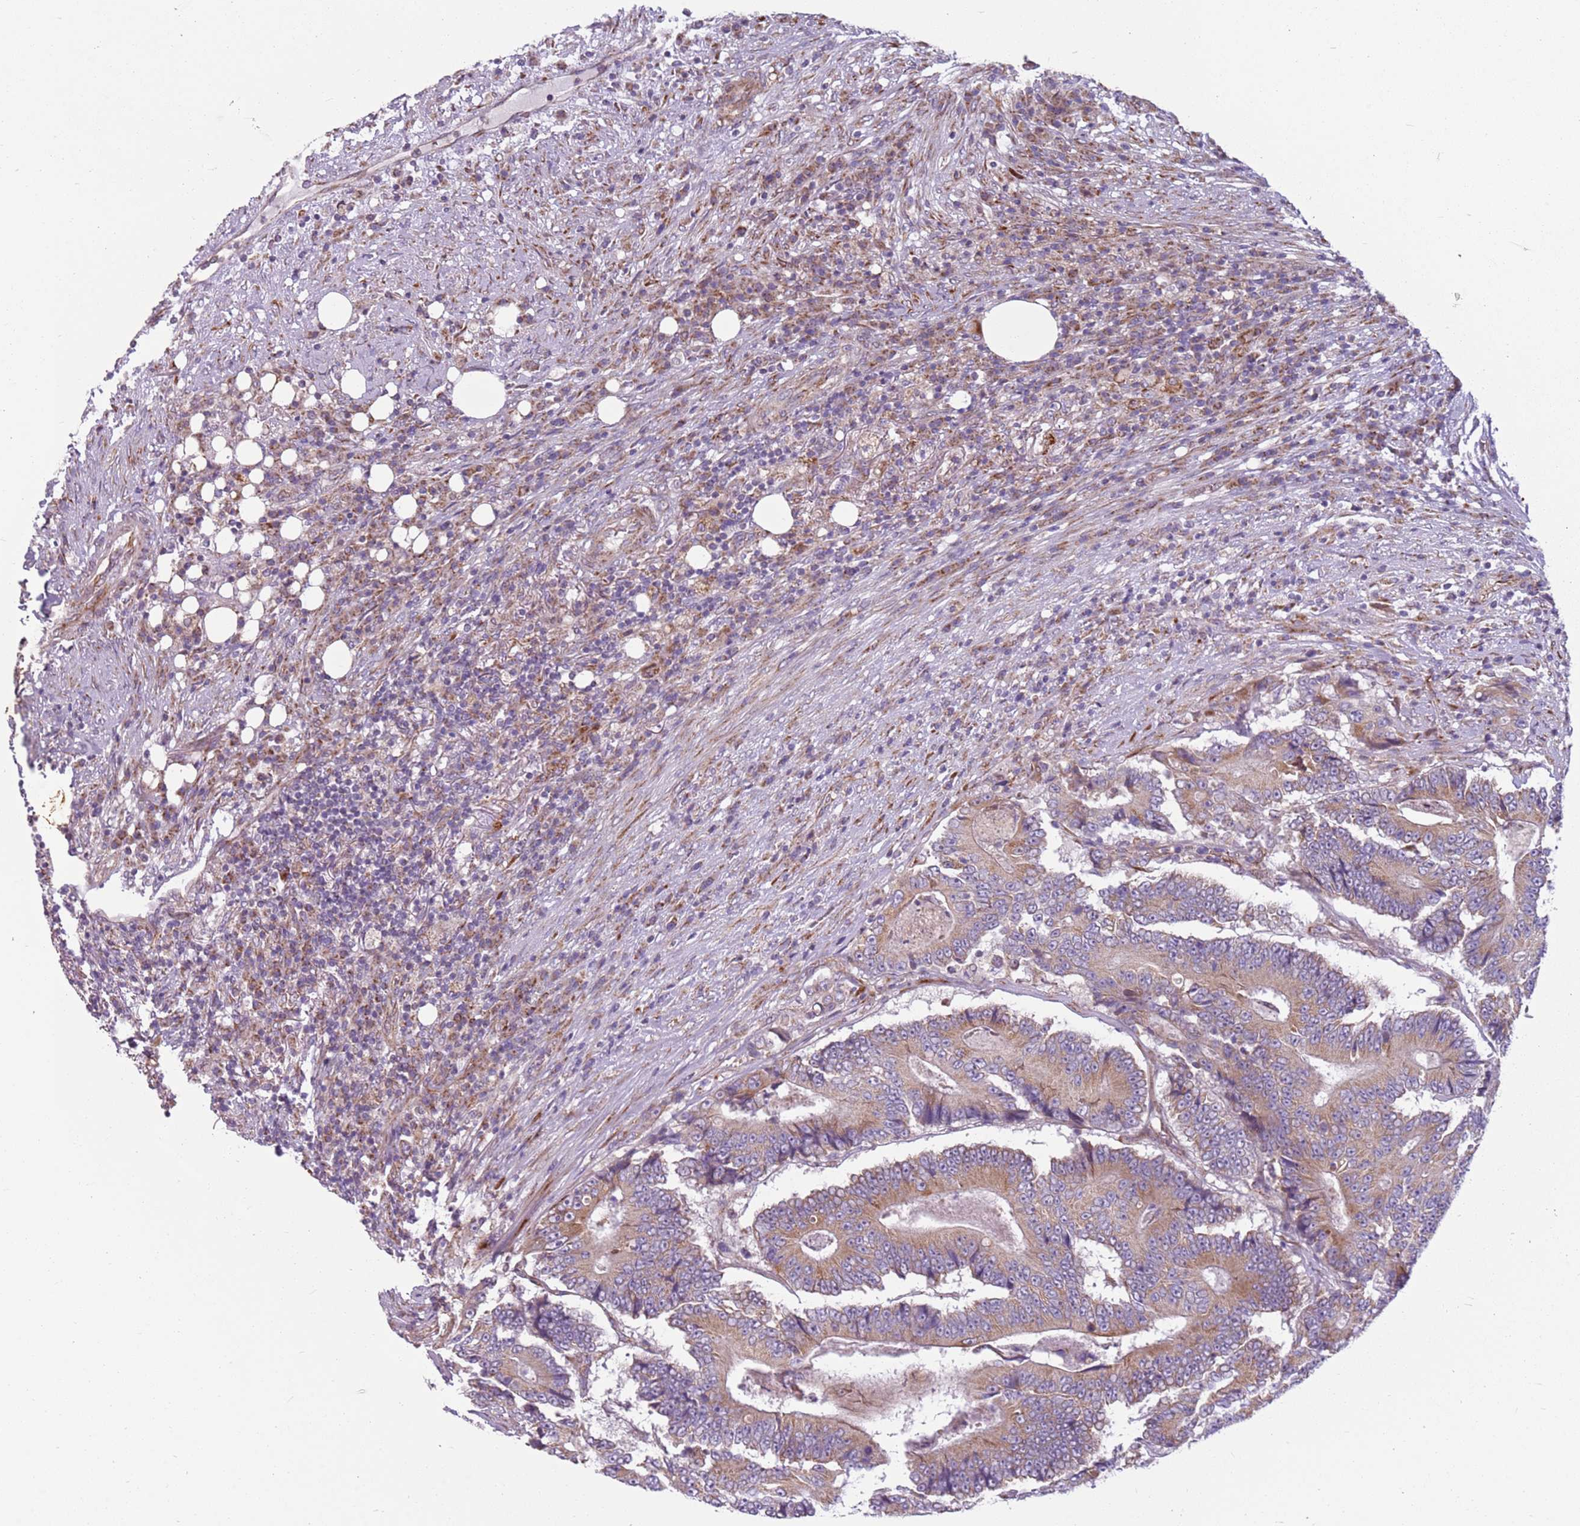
{"staining": {"intensity": "weak", "quantity": ">75%", "location": "cytoplasmic/membranous"}, "tissue": "colorectal cancer", "cell_type": "Tumor cells", "image_type": "cancer", "snomed": [{"axis": "morphology", "description": "Adenocarcinoma, NOS"}, {"axis": "topography", "description": "Colon"}], "caption": "Immunohistochemical staining of human colorectal adenocarcinoma demonstrates weak cytoplasmic/membranous protein staining in about >75% of tumor cells.", "gene": "TMEM200C", "patient": {"sex": "male", "age": 83}}